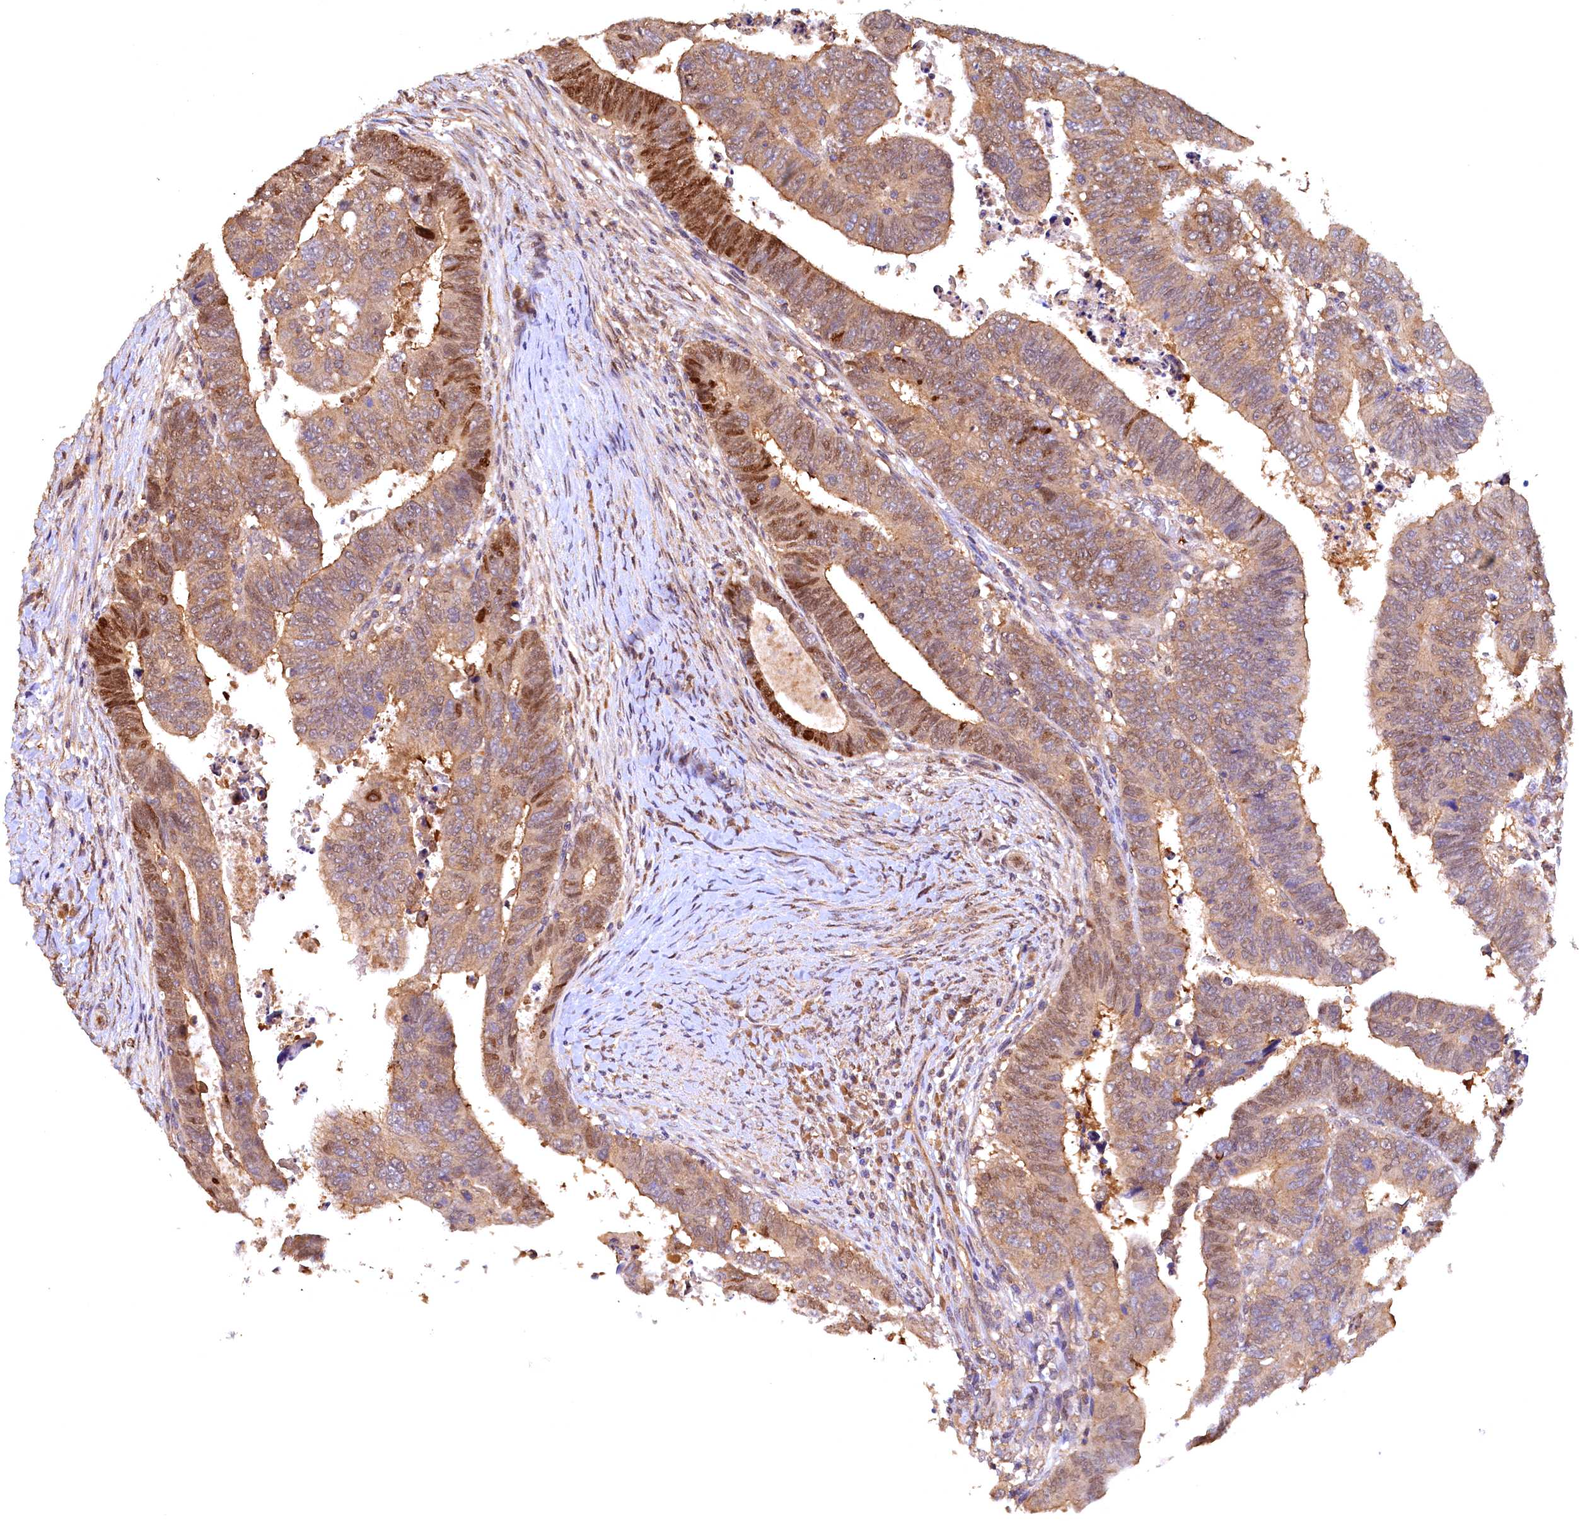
{"staining": {"intensity": "moderate", "quantity": ">75%", "location": "cytoplasmic/membranous,nuclear"}, "tissue": "colorectal cancer", "cell_type": "Tumor cells", "image_type": "cancer", "snomed": [{"axis": "morphology", "description": "Normal tissue, NOS"}, {"axis": "morphology", "description": "Adenocarcinoma, NOS"}, {"axis": "topography", "description": "Rectum"}], "caption": "Immunohistochemistry (IHC) staining of adenocarcinoma (colorectal), which reveals medium levels of moderate cytoplasmic/membranous and nuclear expression in approximately >75% of tumor cells indicating moderate cytoplasmic/membranous and nuclear protein positivity. The staining was performed using DAB (brown) for protein detection and nuclei were counterstained in hematoxylin (blue).", "gene": "UBL7", "patient": {"sex": "female", "age": 65}}